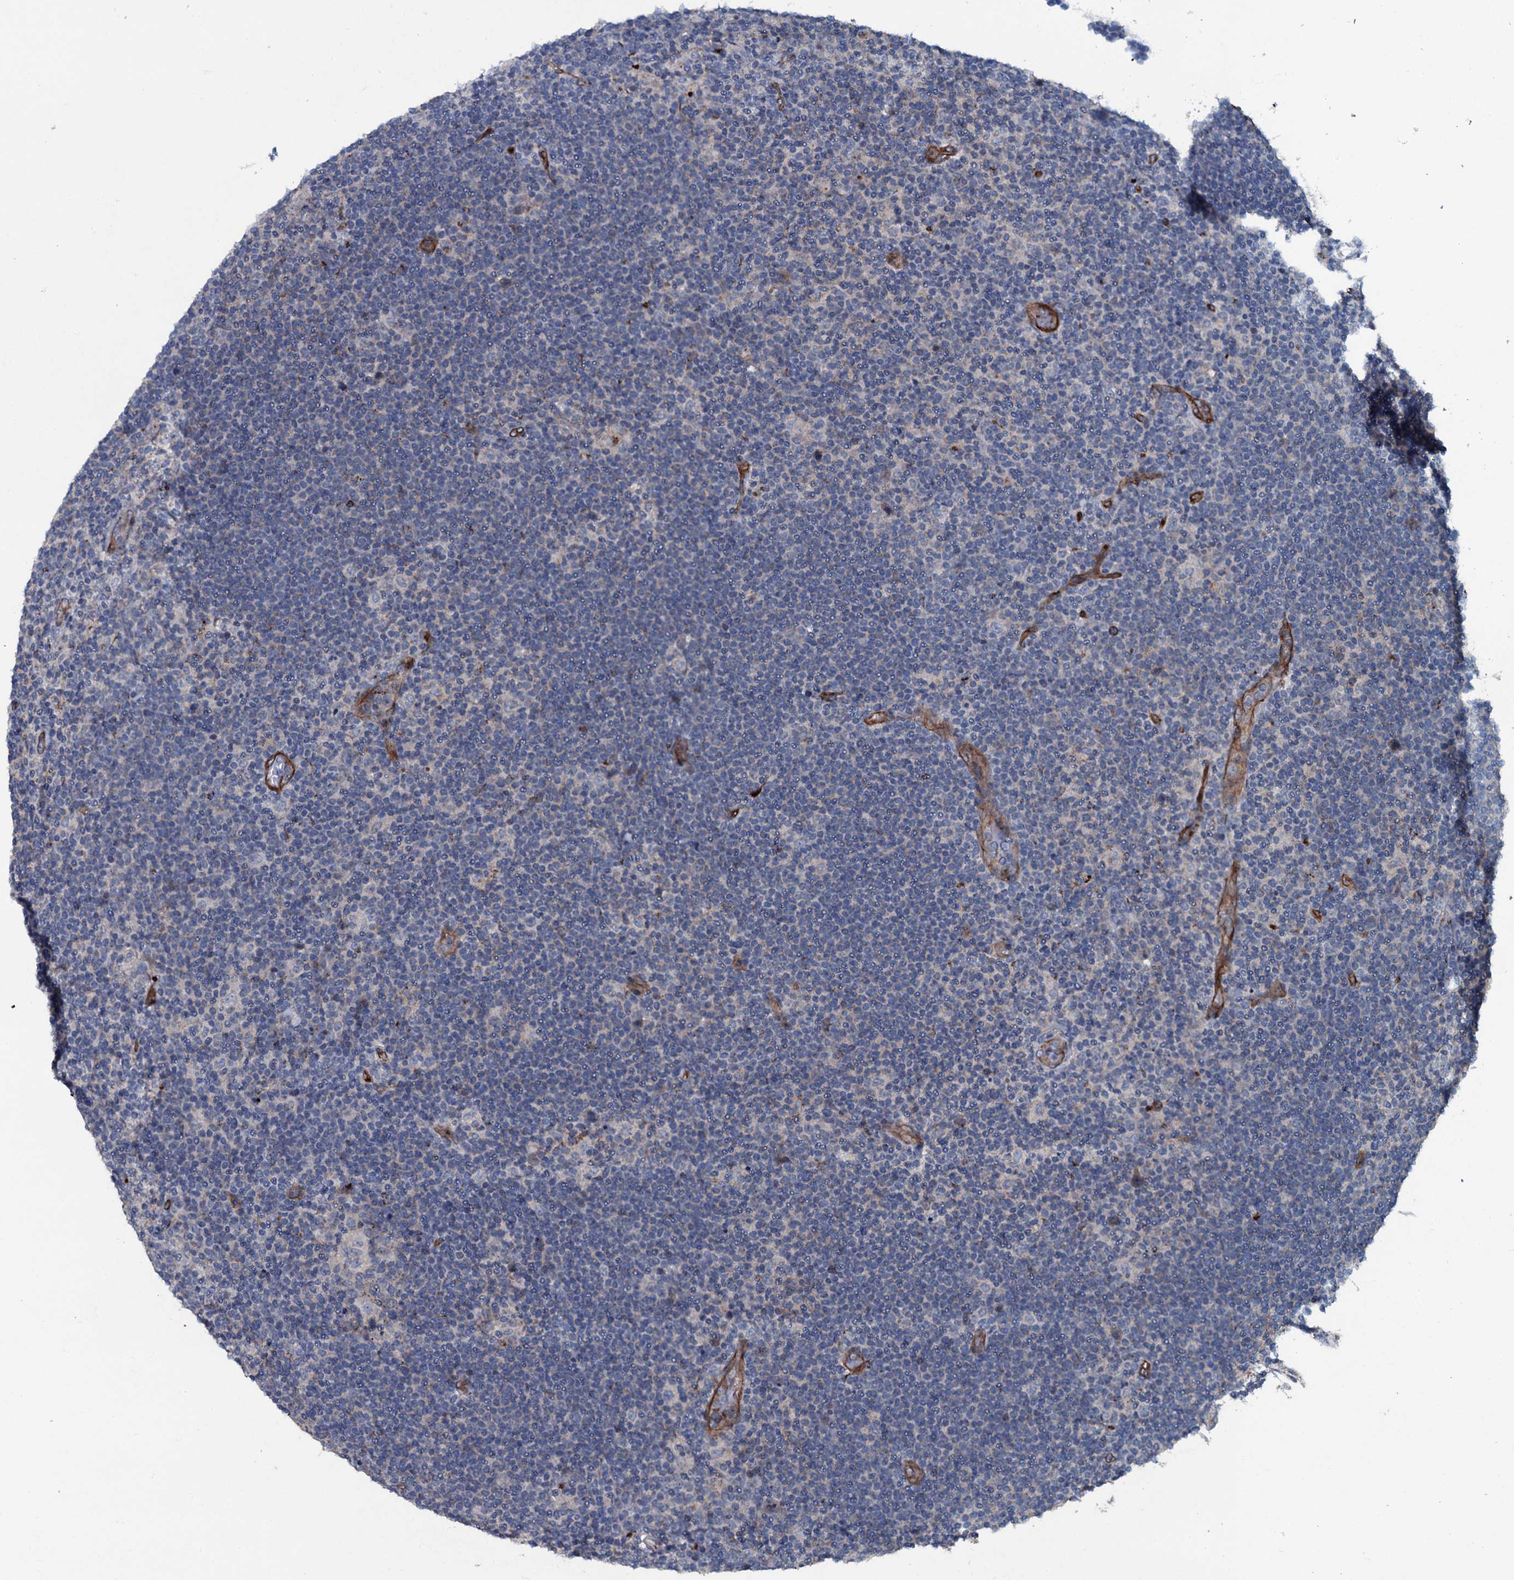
{"staining": {"intensity": "negative", "quantity": "none", "location": "none"}, "tissue": "lymphoma", "cell_type": "Tumor cells", "image_type": "cancer", "snomed": [{"axis": "morphology", "description": "Hodgkin's disease, NOS"}, {"axis": "topography", "description": "Lymph node"}], "caption": "Lymphoma was stained to show a protein in brown. There is no significant staining in tumor cells.", "gene": "CLEC14A", "patient": {"sex": "female", "age": 57}}